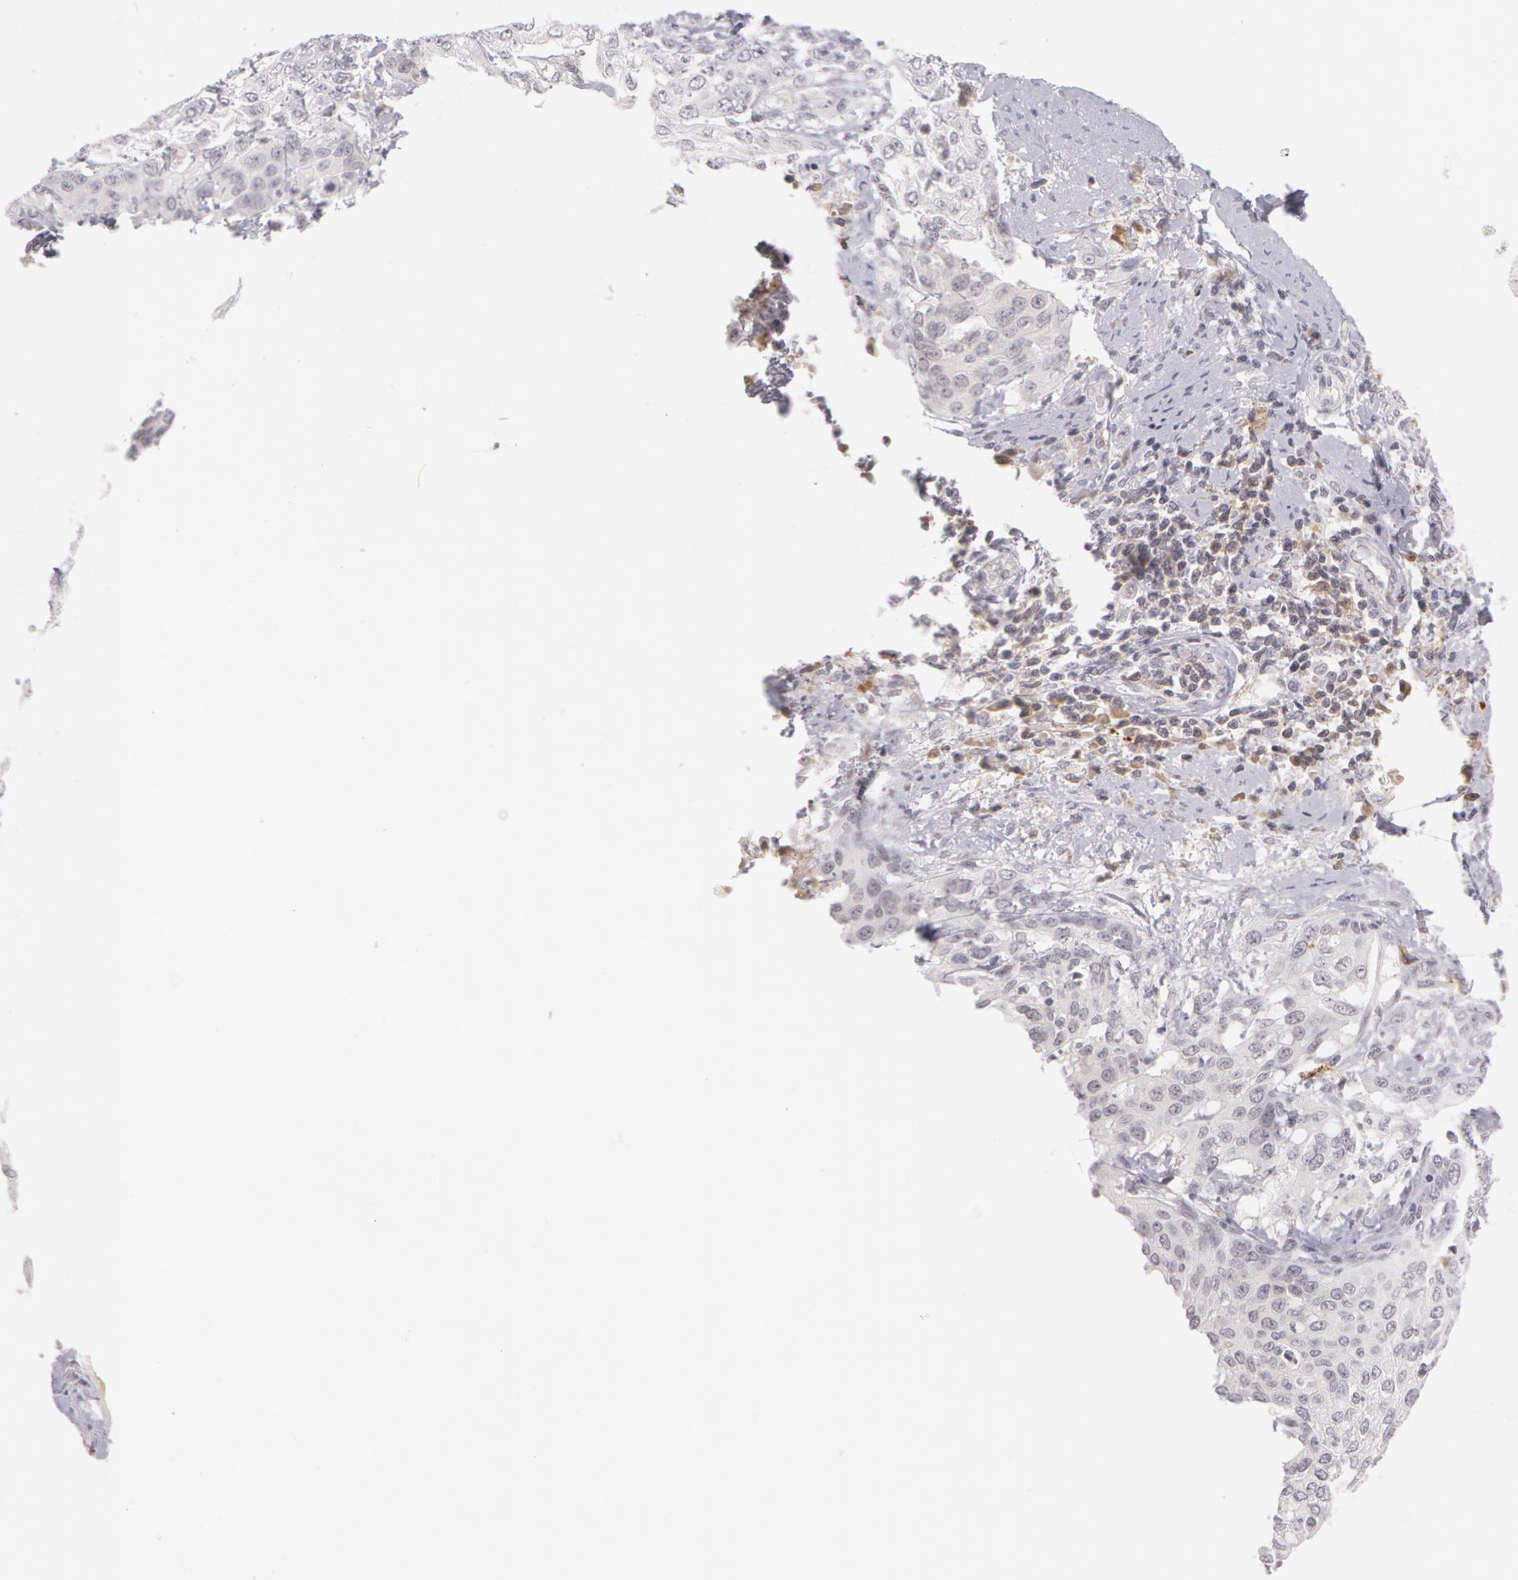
{"staining": {"intensity": "negative", "quantity": "none", "location": "none"}, "tissue": "cervical cancer", "cell_type": "Tumor cells", "image_type": "cancer", "snomed": [{"axis": "morphology", "description": "Squamous cell carcinoma, NOS"}, {"axis": "topography", "description": "Cervix"}], "caption": "IHC photomicrograph of neoplastic tissue: cervical squamous cell carcinoma stained with DAB (3,3'-diaminobenzidine) shows no significant protein staining in tumor cells.", "gene": "LBP", "patient": {"sex": "female", "age": 41}}